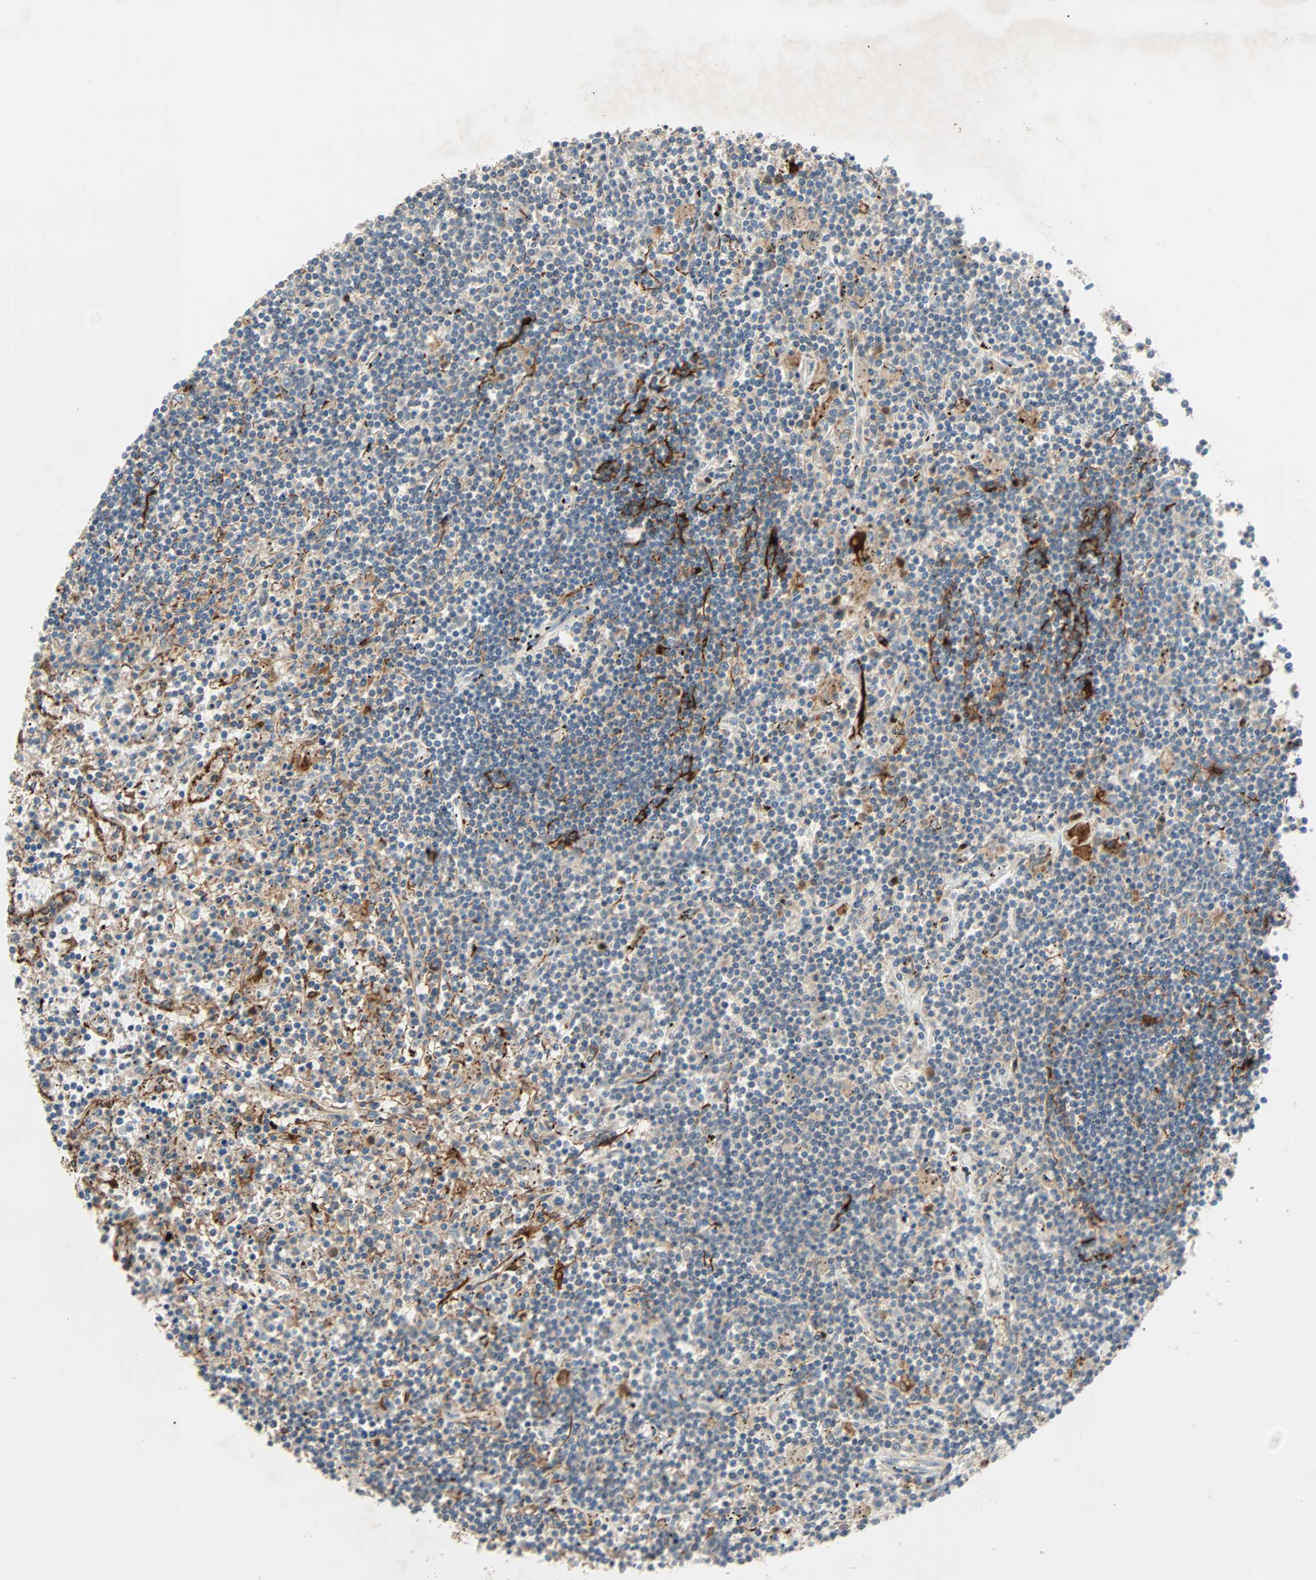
{"staining": {"intensity": "weak", "quantity": "<25%", "location": "cytoplasmic/membranous"}, "tissue": "lymphoma", "cell_type": "Tumor cells", "image_type": "cancer", "snomed": [{"axis": "morphology", "description": "Malignant lymphoma, non-Hodgkin's type, Low grade"}, {"axis": "topography", "description": "Spleen"}], "caption": "IHC photomicrograph of human lymphoma stained for a protein (brown), which displays no expression in tumor cells.", "gene": "XYLT1", "patient": {"sex": "male", "age": 76}}